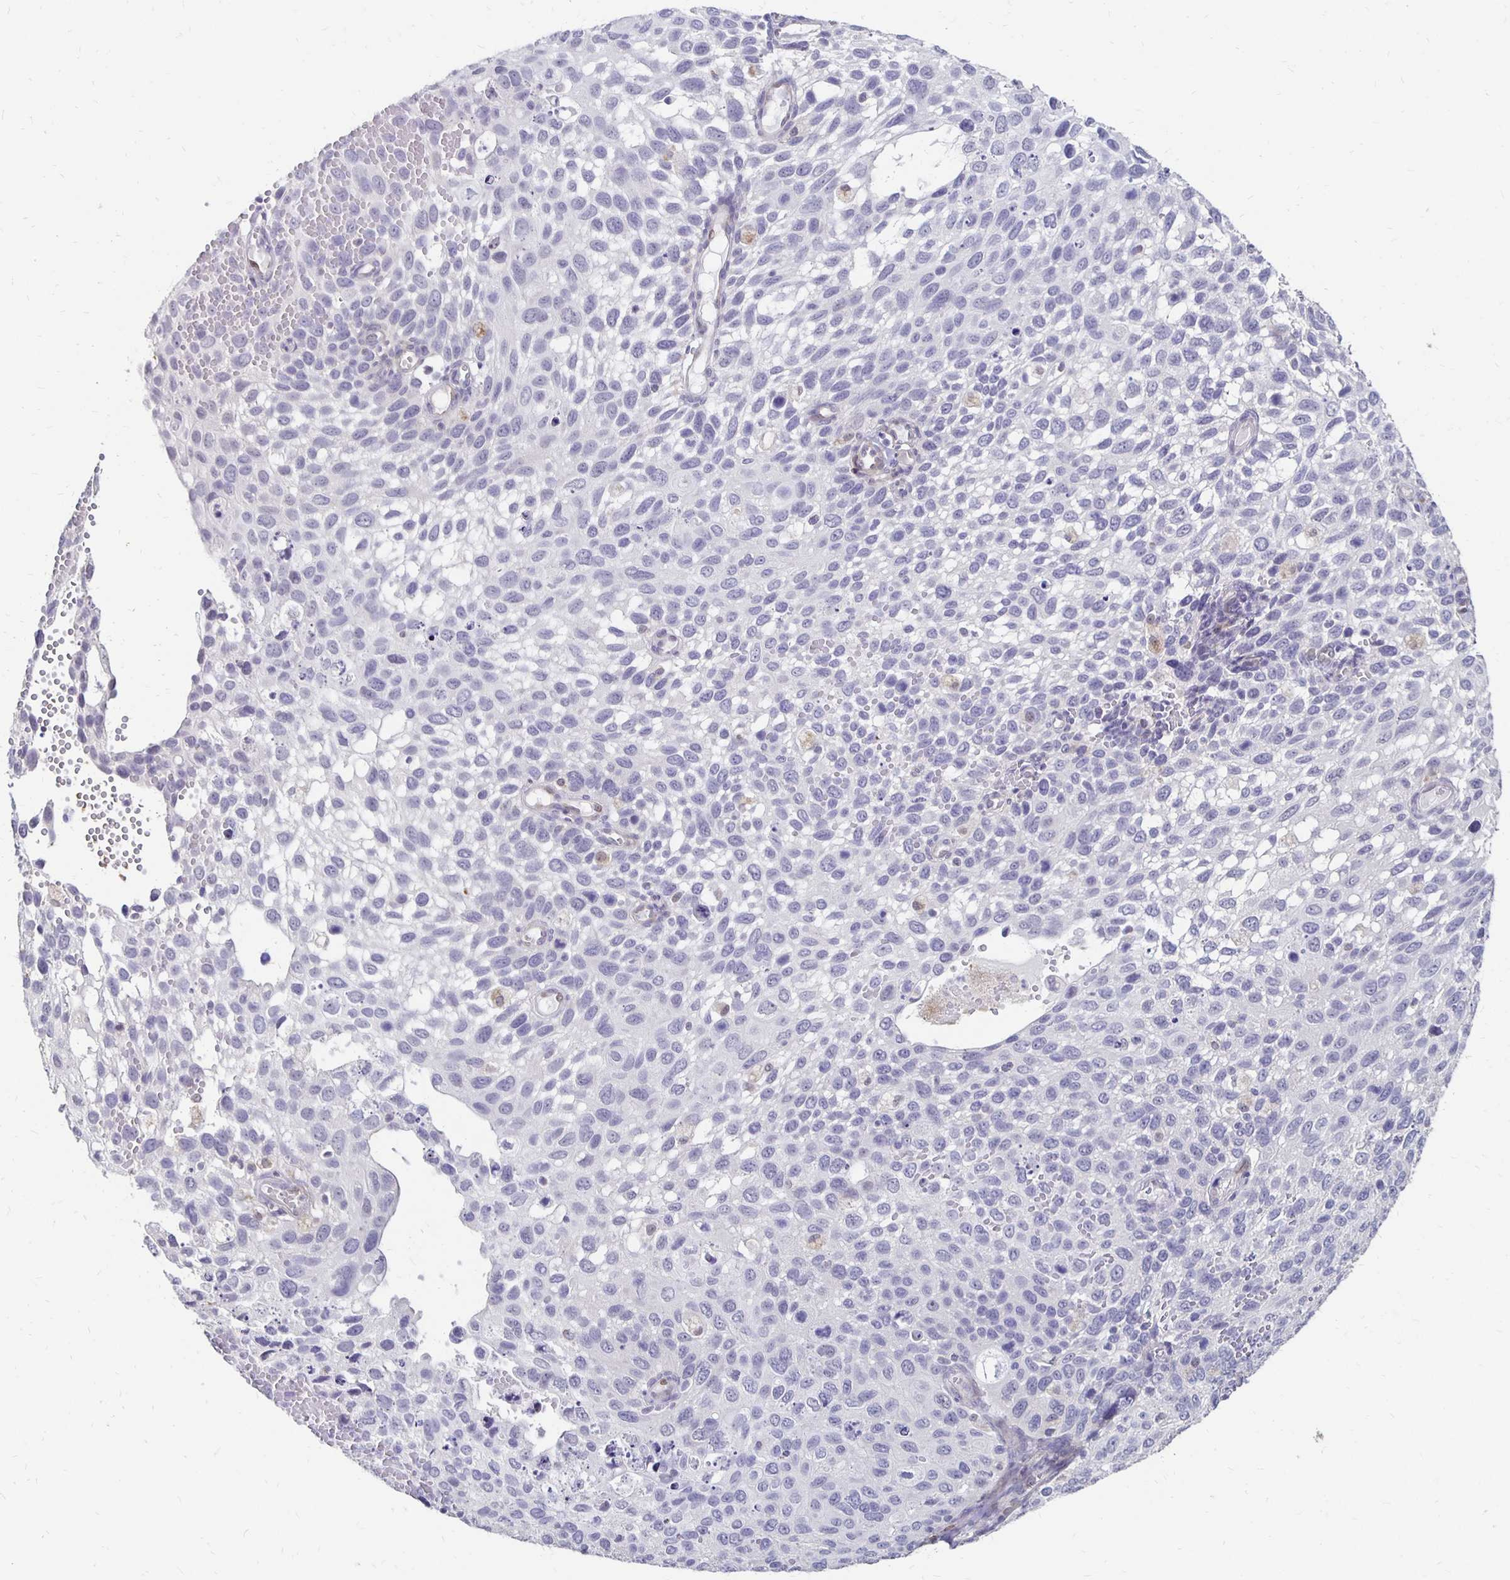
{"staining": {"intensity": "negative", "quantity": "none", "location": "none"}, "tissue": "cervical cancer", "cell_type": "Tumor cells", "image_type": "cancer", "snomed": [{"axis": "morphology", "description": "Squamous cell carcinoma, NOS"}, {"axis": "topography", "description": "Cervix"}], "caption": "Immunohistochemical staining of cervical squamous cell carcinoma exhibits no significant expression in tumor cells.", "gene": "ATOSB", "patient": {"sex": "female", "age": 70}}